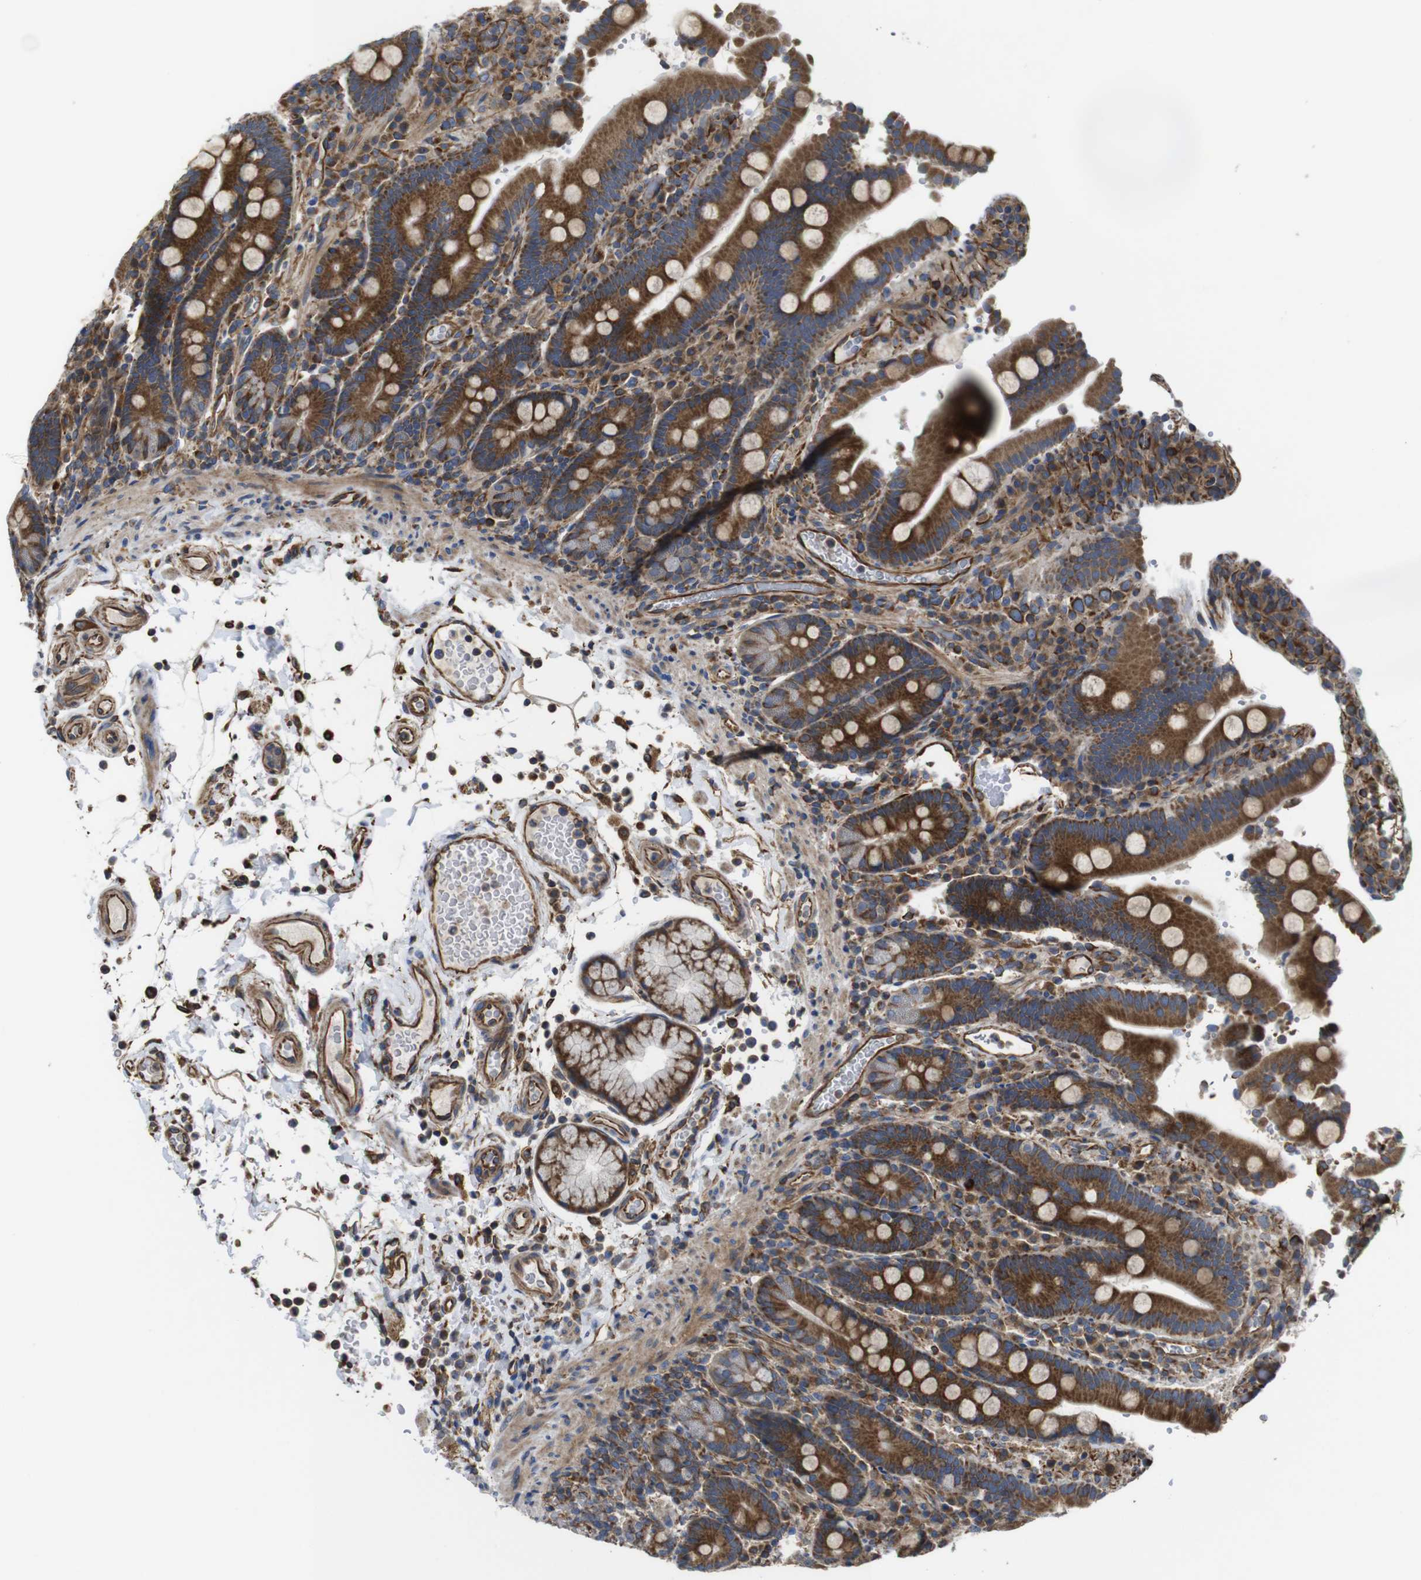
{"staining": {"intensity": "strong", "quantity": ">75%", "location": "cytoplasmic/membranous"}, "tissue": "duodenum", "cell_type": "Glandular cells", "image_type": "normal", "snomed": [{"axis": "morphology", "description": "Normal tissue, NOS"}, {"axis": "topography", "description": "Small intestine, NOS"}], "caption": "This is a histology image of IHC staining of normal duodenum, which shows strong expression in the cytoplasmic/membranous of glandular cells.", "gene": "POMK", "patient": {"sex": "female", "age": 71}}